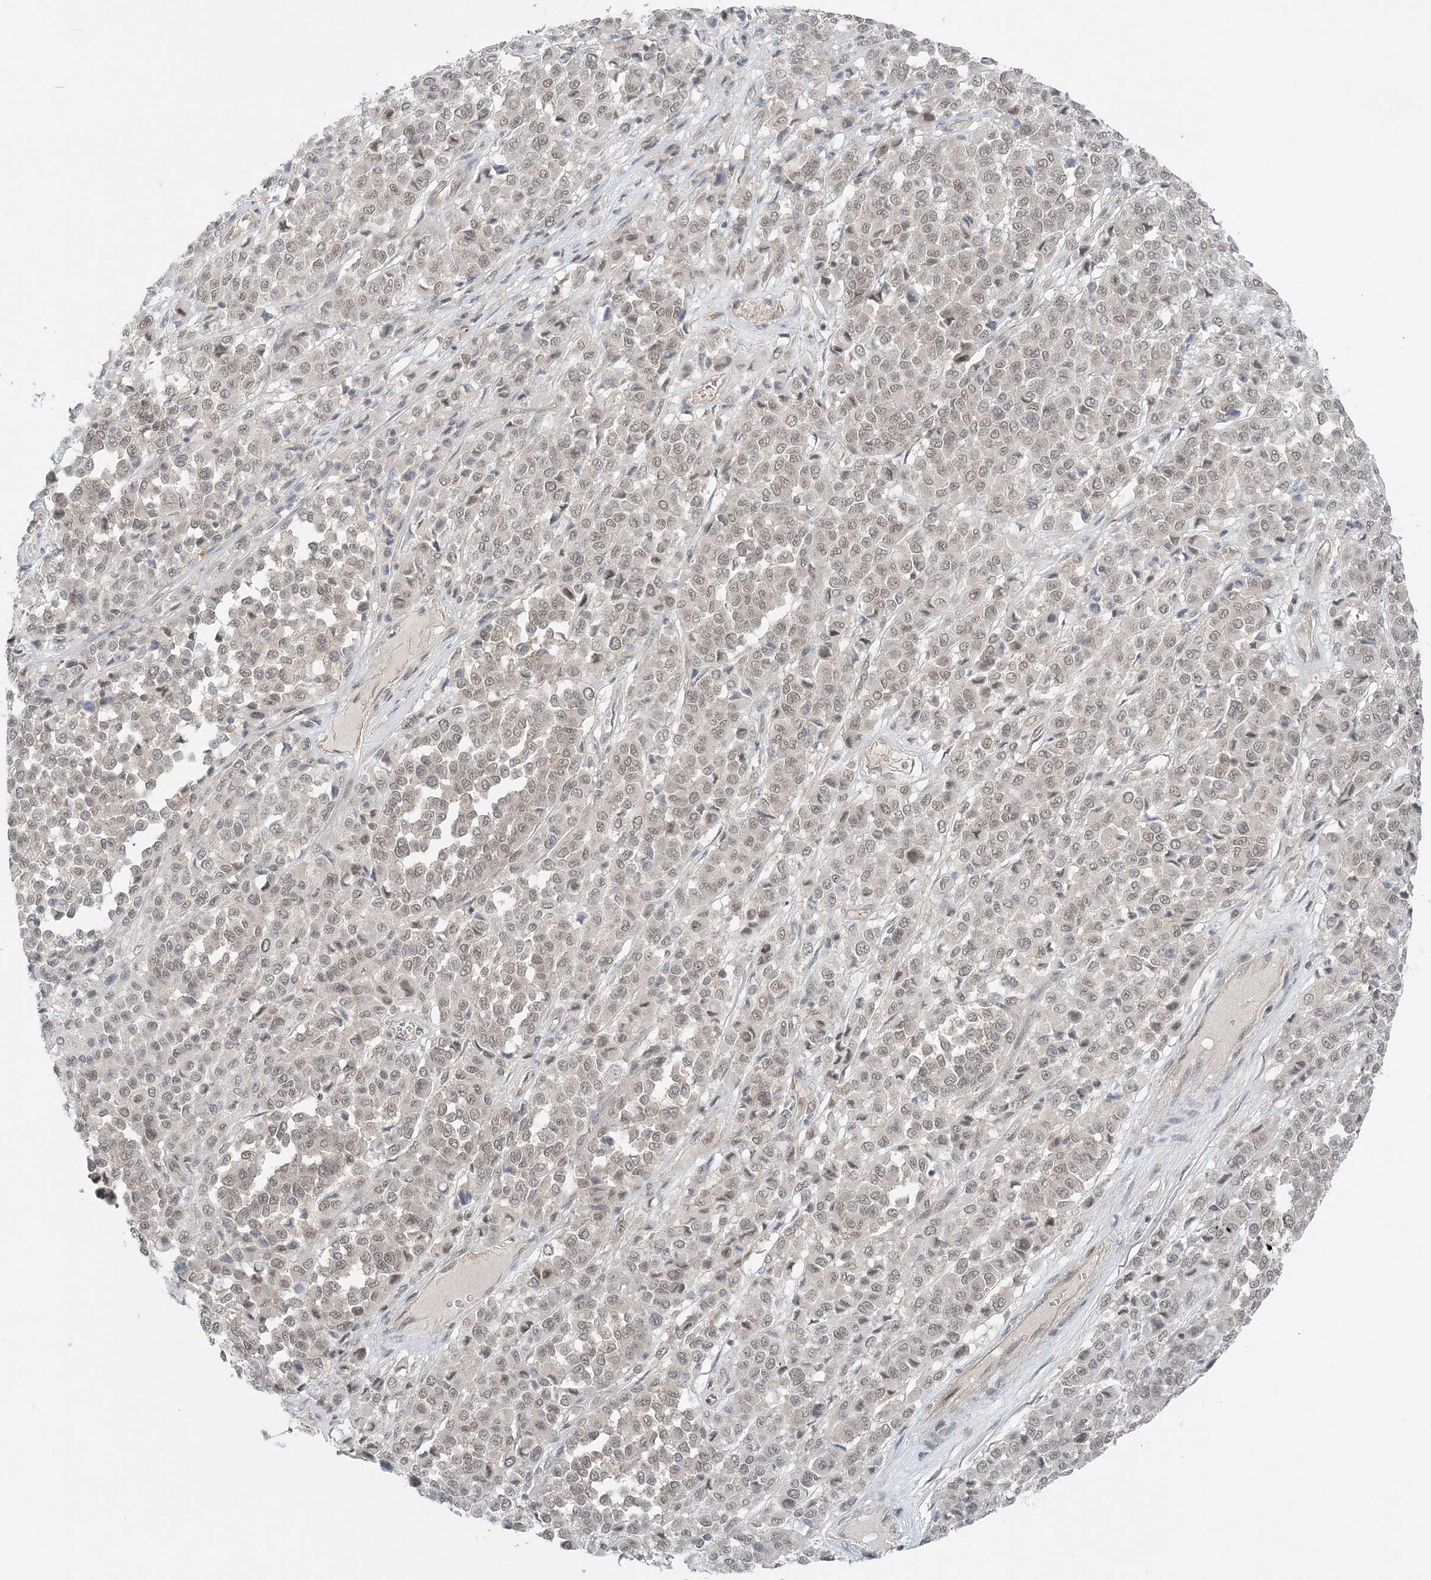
{"staining": {"intensity": "weak", "quantity": "25%-75%", "location": "nuclear"}, "tissue": "melanoma", "cell_type": "Tumor cells", "image_type": "cancer", "snomed": [{"axis": "morphology", "description": "Malignant melanoma, Metastatic site"}, {"axis": "topography", "description": "Pancreas"}], "caption": "Tumor cells show low levels of weak nuclear positivity in about 25%-75% of cells in human malignant melanoma (metastatic site). (Brightfield microscopy of DAB IHC at high magnification).", "gene": "ATP11A", "patient": {"sex": "female", "age": 30}}